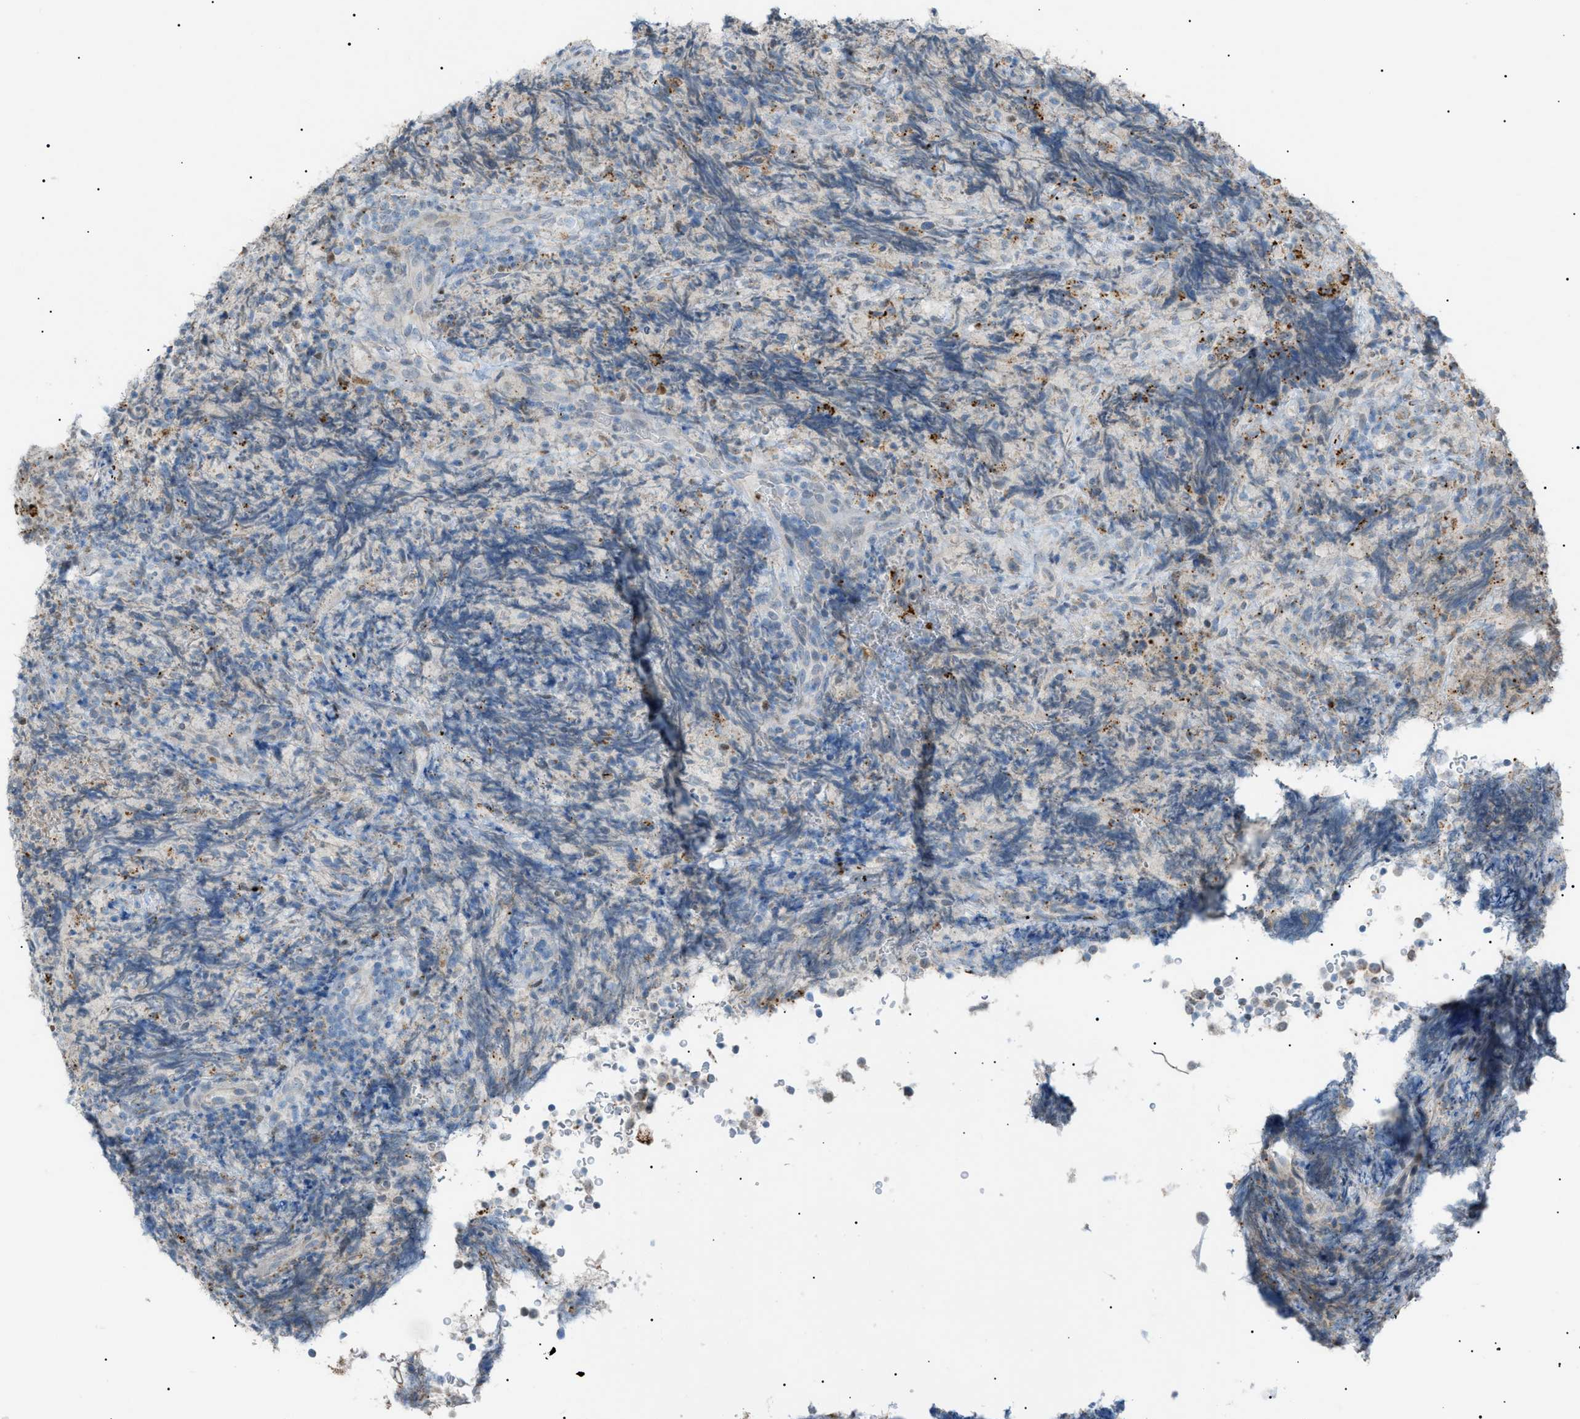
{"staining": {"intensity": "weak", "quantity": "<25%", "location": "cytoplasmic/membranous"}, "tissue": "lymphoma", "cell_type": "Tumor cells", "image_type": "cancer", "snomed": [{"axis": "morphology", "description": "Malignant lymphoma, non-Hodgkin's type, High grade"}, {"axis": "topography", "description": "Tonsil"}], "caption": "Protein analysis of high-grade malignant lymphoma, non-Hodgkin's type demonstrates no significant expression in tumor cells. The staining was performed using DAB (3,3'-diaminobenzidine) to visualize the protein expression in brown, while the nuclei were stained in blue with hematoxylin (Magnification: 20x).", "gene": "ZNF516", "patient": {"sex": "female", "age": 36}}